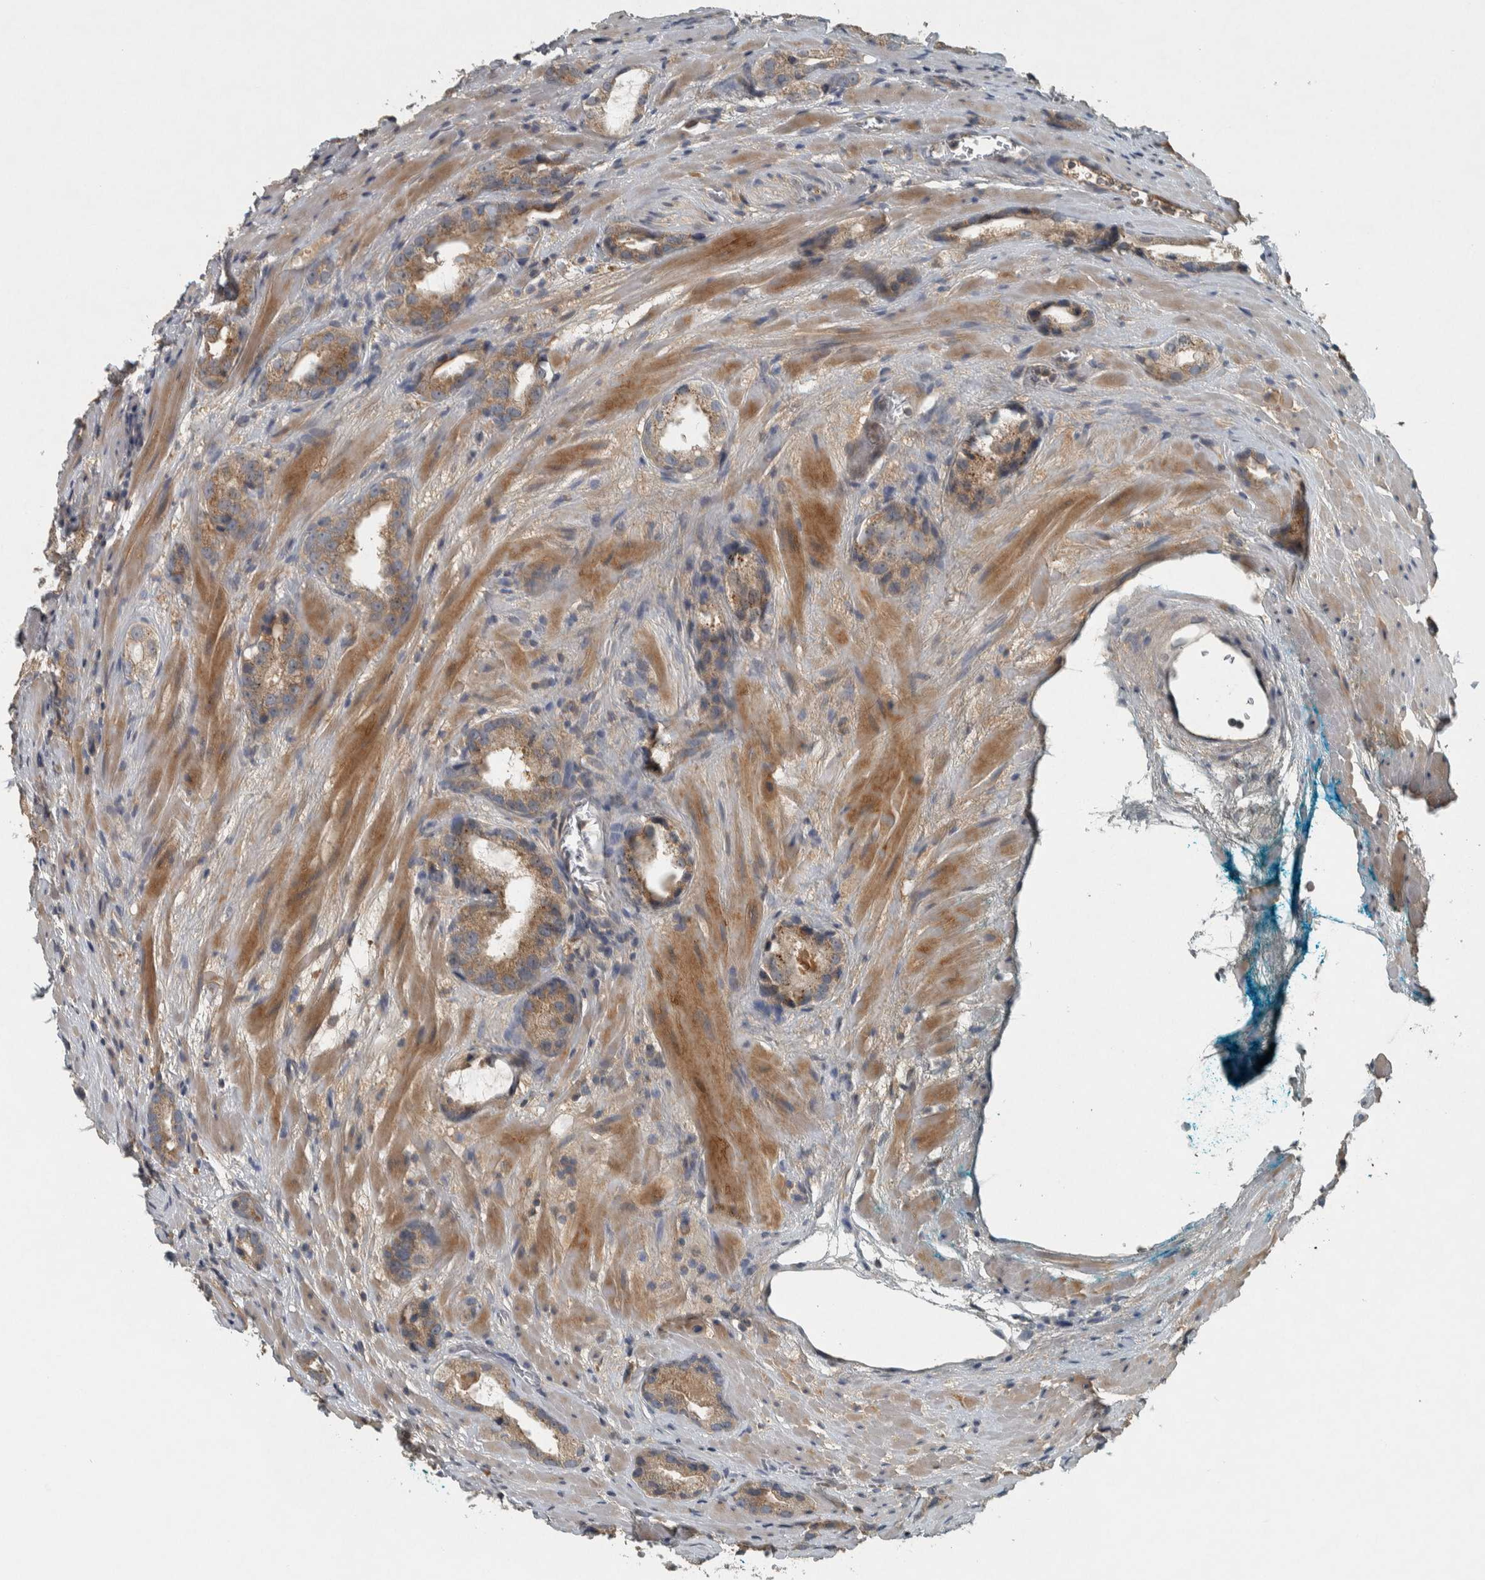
{"staining": {"intensity": "moderate", "quantity": ">75%", "location": "cytoplasmic/membranous"}, "tissue": "prostate cancer", "cell_type": "Tumor cells", "image_type": "cancer", "snomed": [{"axis": "morphology", "description": "Adenocarcinoma, High grade"}, {"axis": "topography", "description": "Prostate"}], "caption": "IHC histopathology image of human prostate cancer stained for a protein (brown), which displays medium levels of moderate cytoplasmic/membranous staining in approximately >75% of tumor cells.", "gene": "CLCN2", "patient": {"sex": "male", "age": 63}}